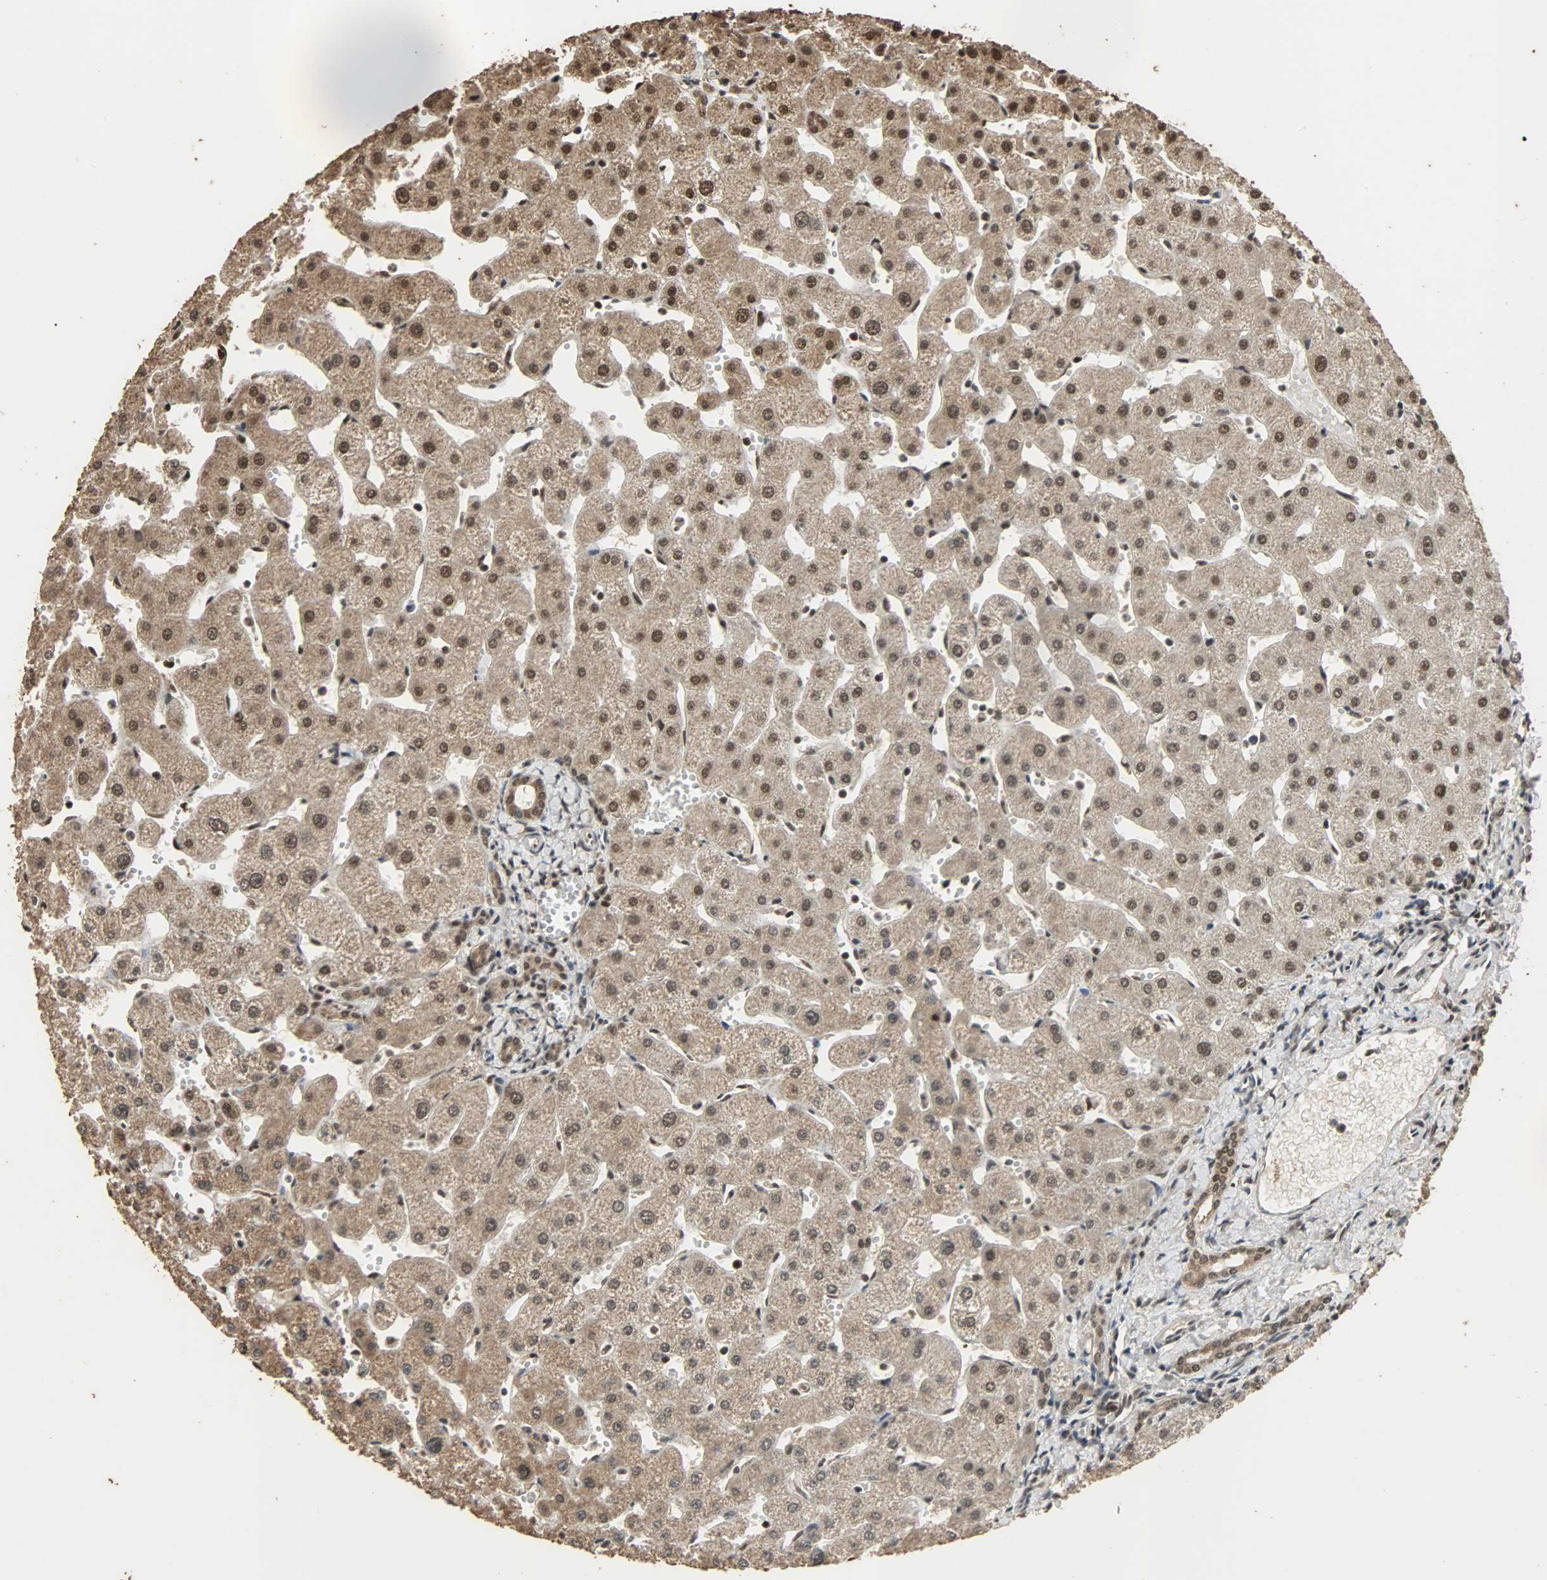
{"staining": {"intensity": "moderate", "quantity": ">75%", "location": "cytoplasmic/membranous,nuclear"}, "tissue": "liver", "cell_type": "Cholangiocytes", "image_type": "normal", "snomed": [{"axis": "morphology", "description": "Normal tissue, NOS"}, {"axis": "topography", "description": "Liver"}], "caption": "Unremarkable liver exhibits moderate cytoplasmic/membranous,nuclear positivity in approximately >75% of cholangiocytes.", "gene": "CCNT2", "patient": {"sex": "male", "age": 67}}